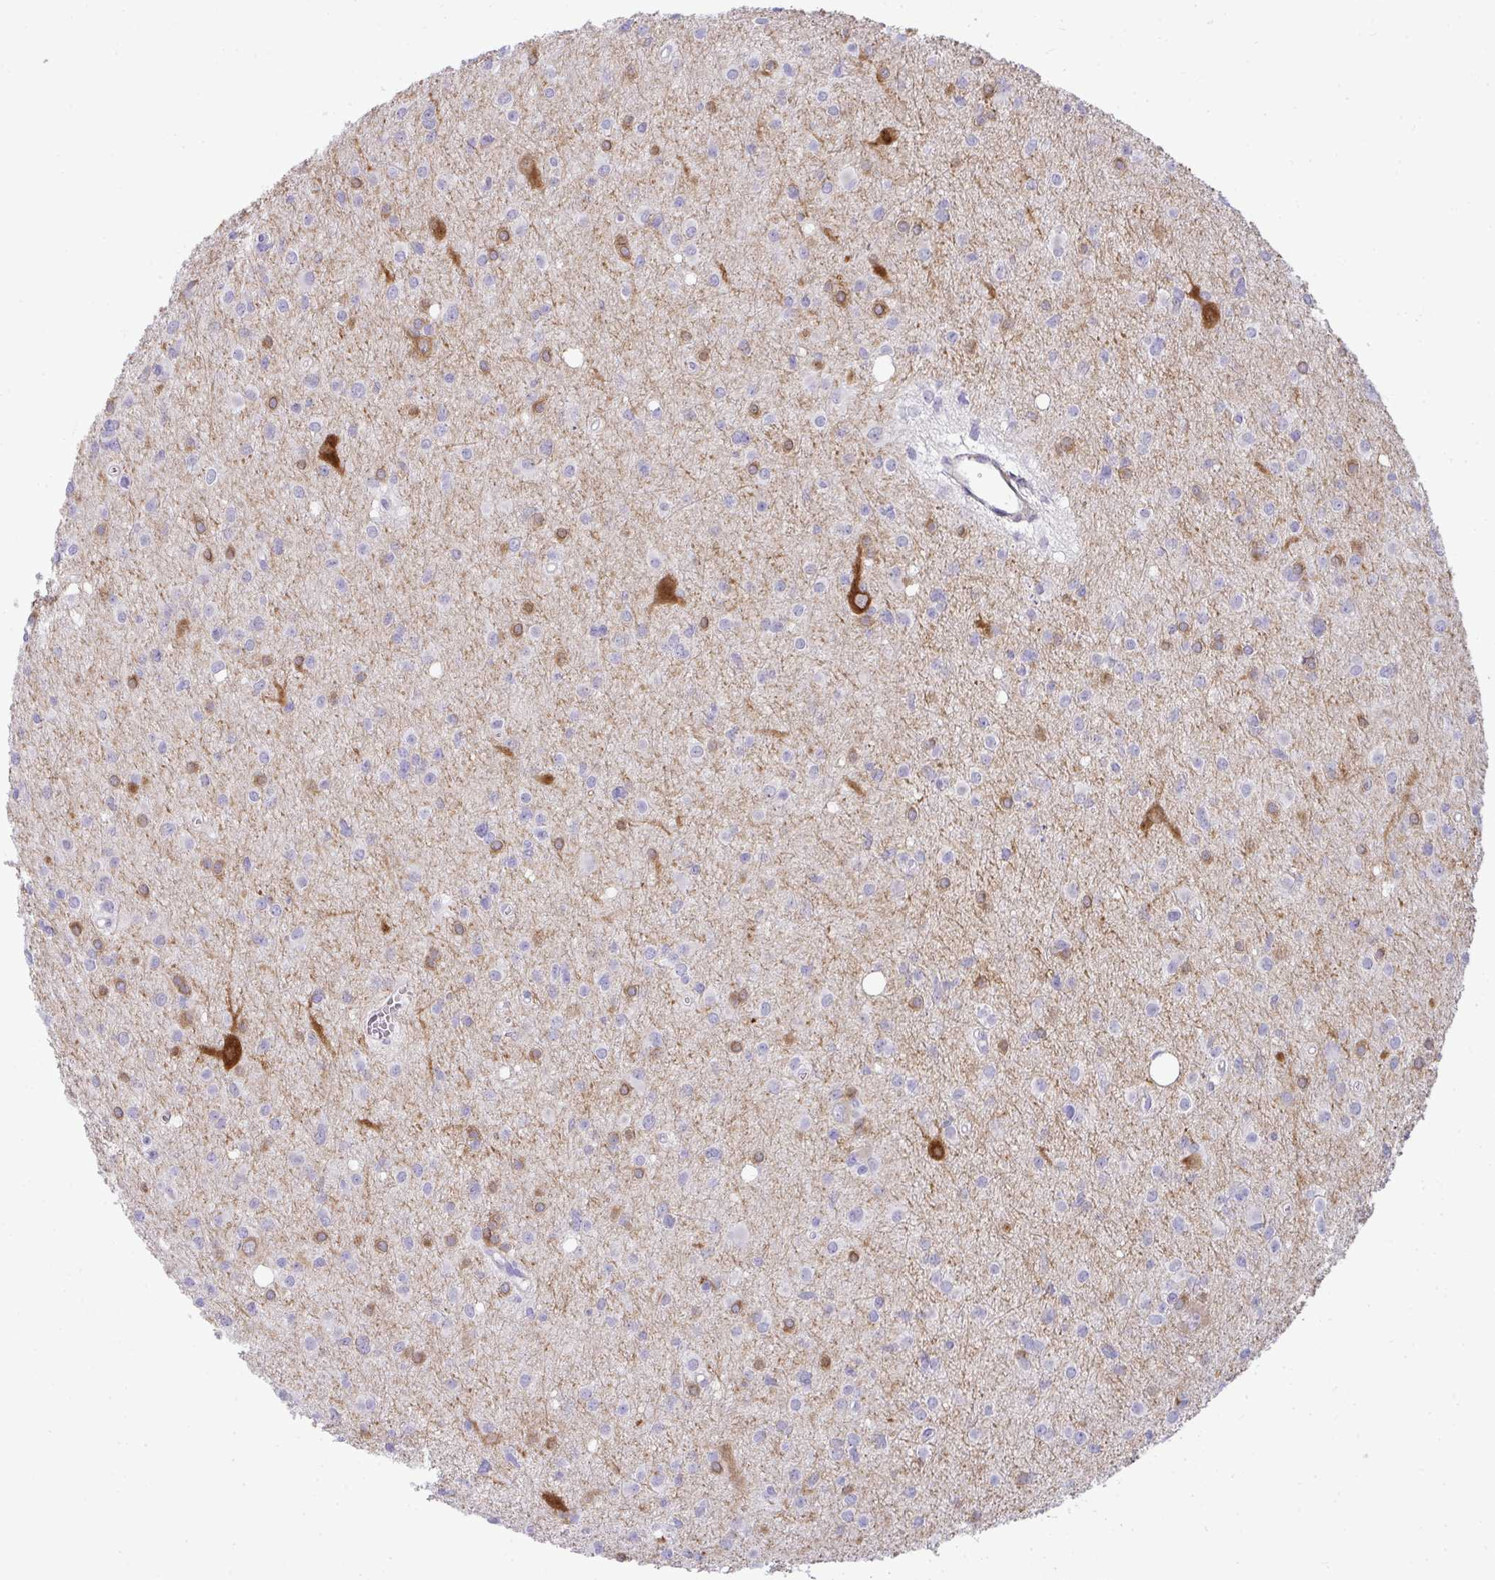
{"staining": {"intensity": "moderate", "quantity": "25%-75%", "location": "cytoplasmic/membranous"}, "tissue": "glioma", "cell_type": "Tumor cells", "image_type": "cancer", "snomed": [{"axis": "morphology", "description": "Glioma, malignant, High grade"}, {"axis": "topography", "description": "Brain"}], "caption": "Protein expression analysis of malignant glioma (high-grade) exhibits moderate cytoplasmic/membranous staining in about 25%-75% of tumor cells. The staining was performed using DAB, with brown indicating positive protein expression. Nuclei are stained blue with hematoxylin.", "gene": "AK5", "patient": {"sex": "male", "age": 23}}